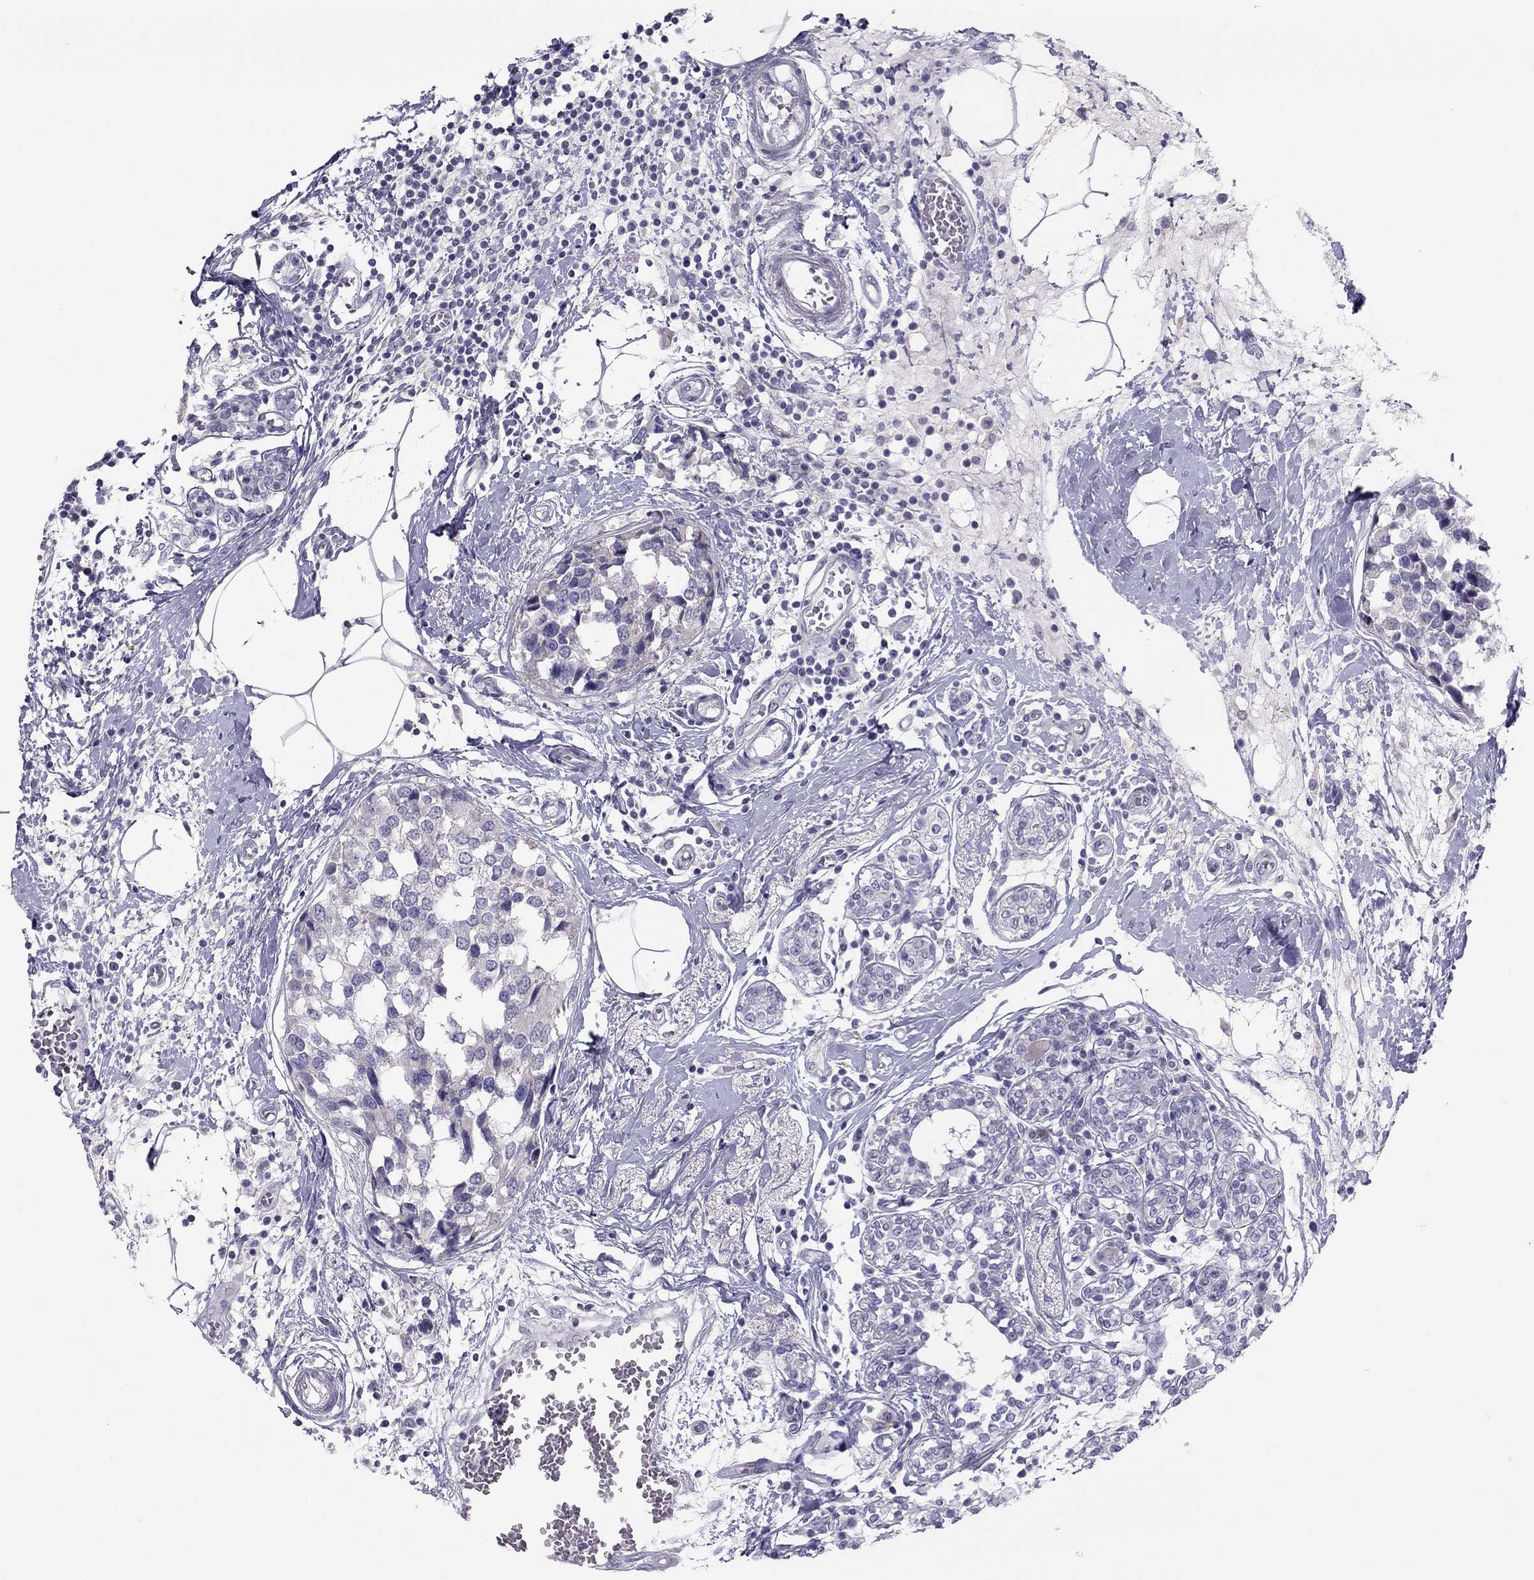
{"staining": {"intensity": "negative", "quantity": "none", "location": "none"}, "tissue": "breast cancer", "cell_type": "Tumor cells", "image_type": "cancer", "snomed": [{"axis": "morphology", "description": "Lobular carcinoma"}, {"axis": "topography", "description": "Breast"}], "caption": "Immunohistochemistry (IHC) of breast cancer reveals no staining in tumor cells.", "gene": "RGS8", "patient": {"sex": "female", "age": 59}}